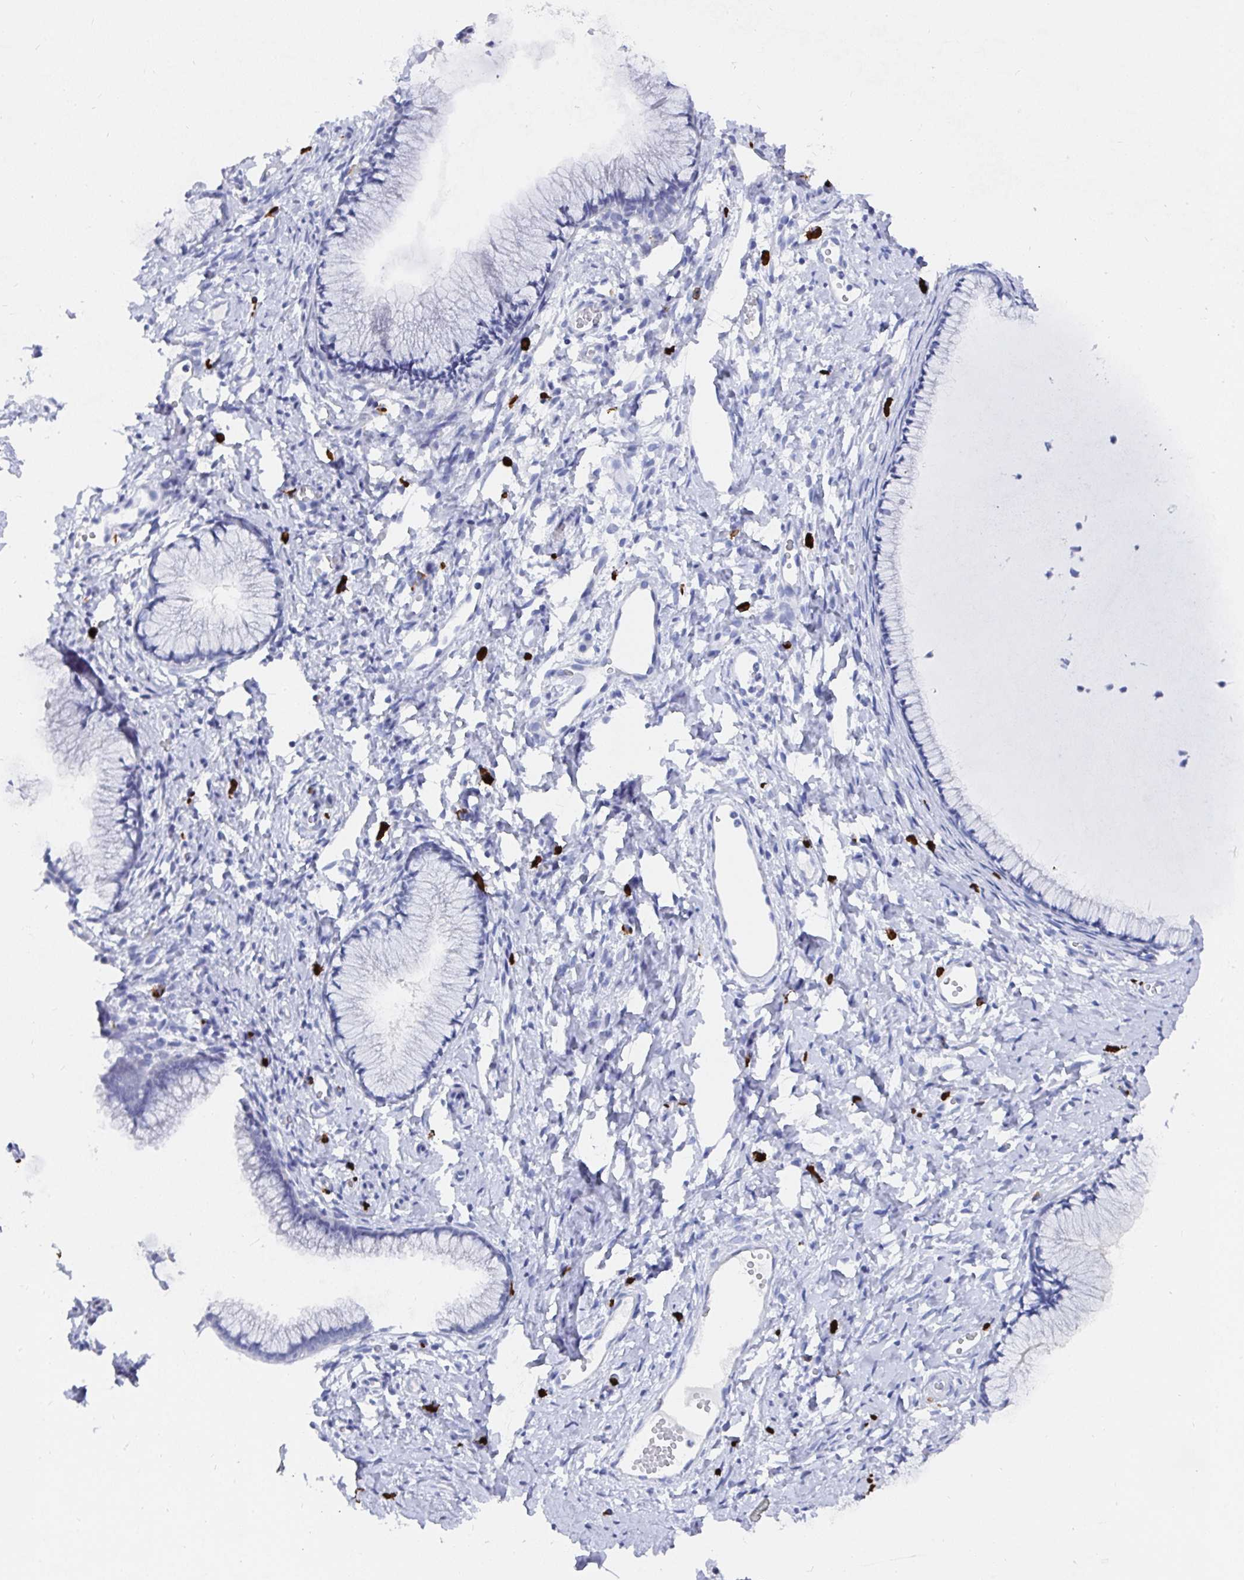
{"staining": {"intensity": "negative", "quantity": "none", "location": "none"}, "tissue": "cervix", "cell_type": "Glandular cells", "image_type": "normal", "snomed": [{"axis": "morphology", "description": "Normal tissue, NOS"}, {"axis": "topography", "description": "Cervix"}], "caption": "The histopathology image shows no significant expression in glandular cells of cervix.", "gene": "GRIA1", "patient": {"sex": "female", "age": 40}}